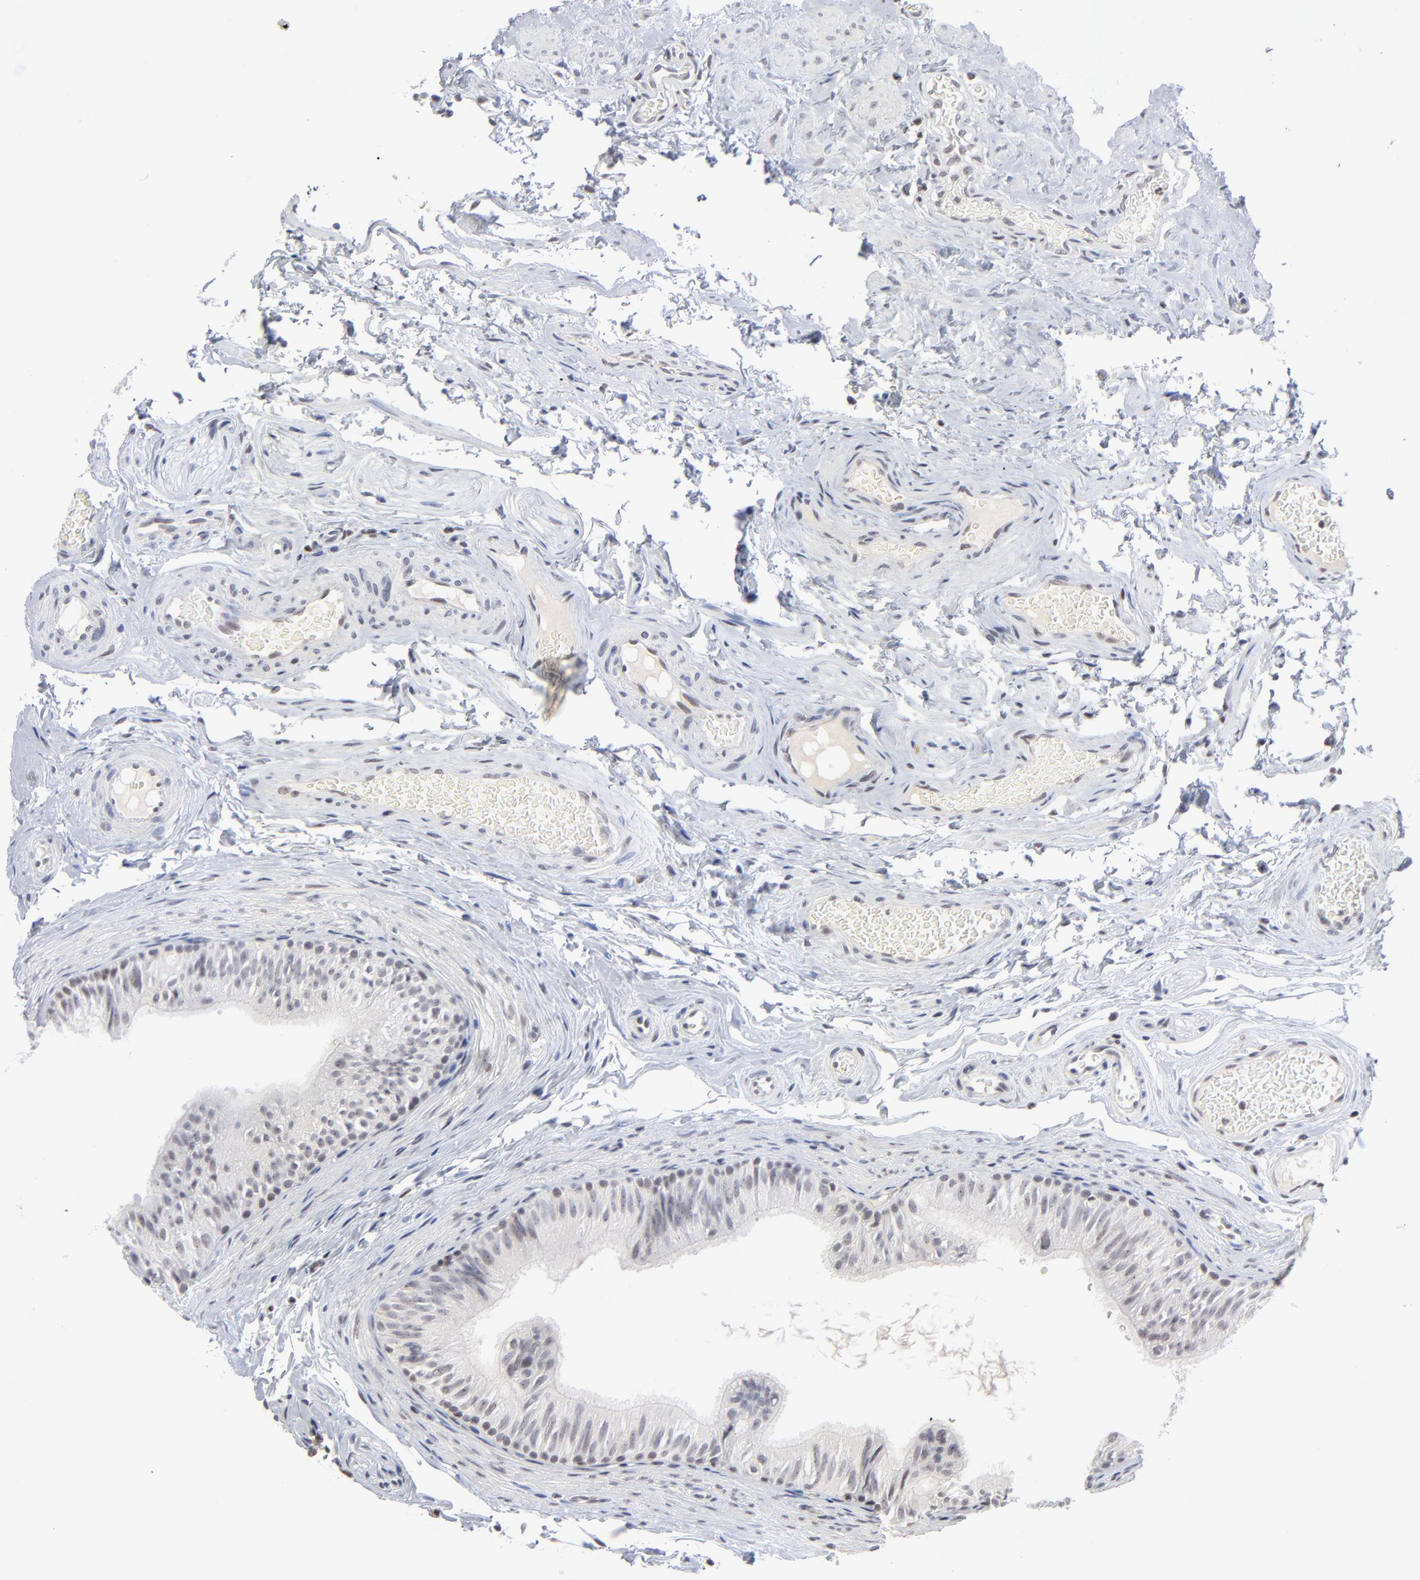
{"staining": {"intensity": "weak", "quantity": "<25%", "location": "nuclear"}, "tissue": "epididymis", "cell_type": "Glandular cells", "image_type": "normal", "snomed": [{"axis": "morphology", "description": "Normal tissue, NOS"}, {"axis": "topography", "description": "Testis"}, {"axis": "topography", "description": "Epididymis"}], "caption": "DAB (3,3'-diaminobenzidine) immunohistochemical staining of benign epididymis exhibits no significant staining in glandular cells.", "gene": "MAX", "patient": {"sex": "male", "age": 36}}